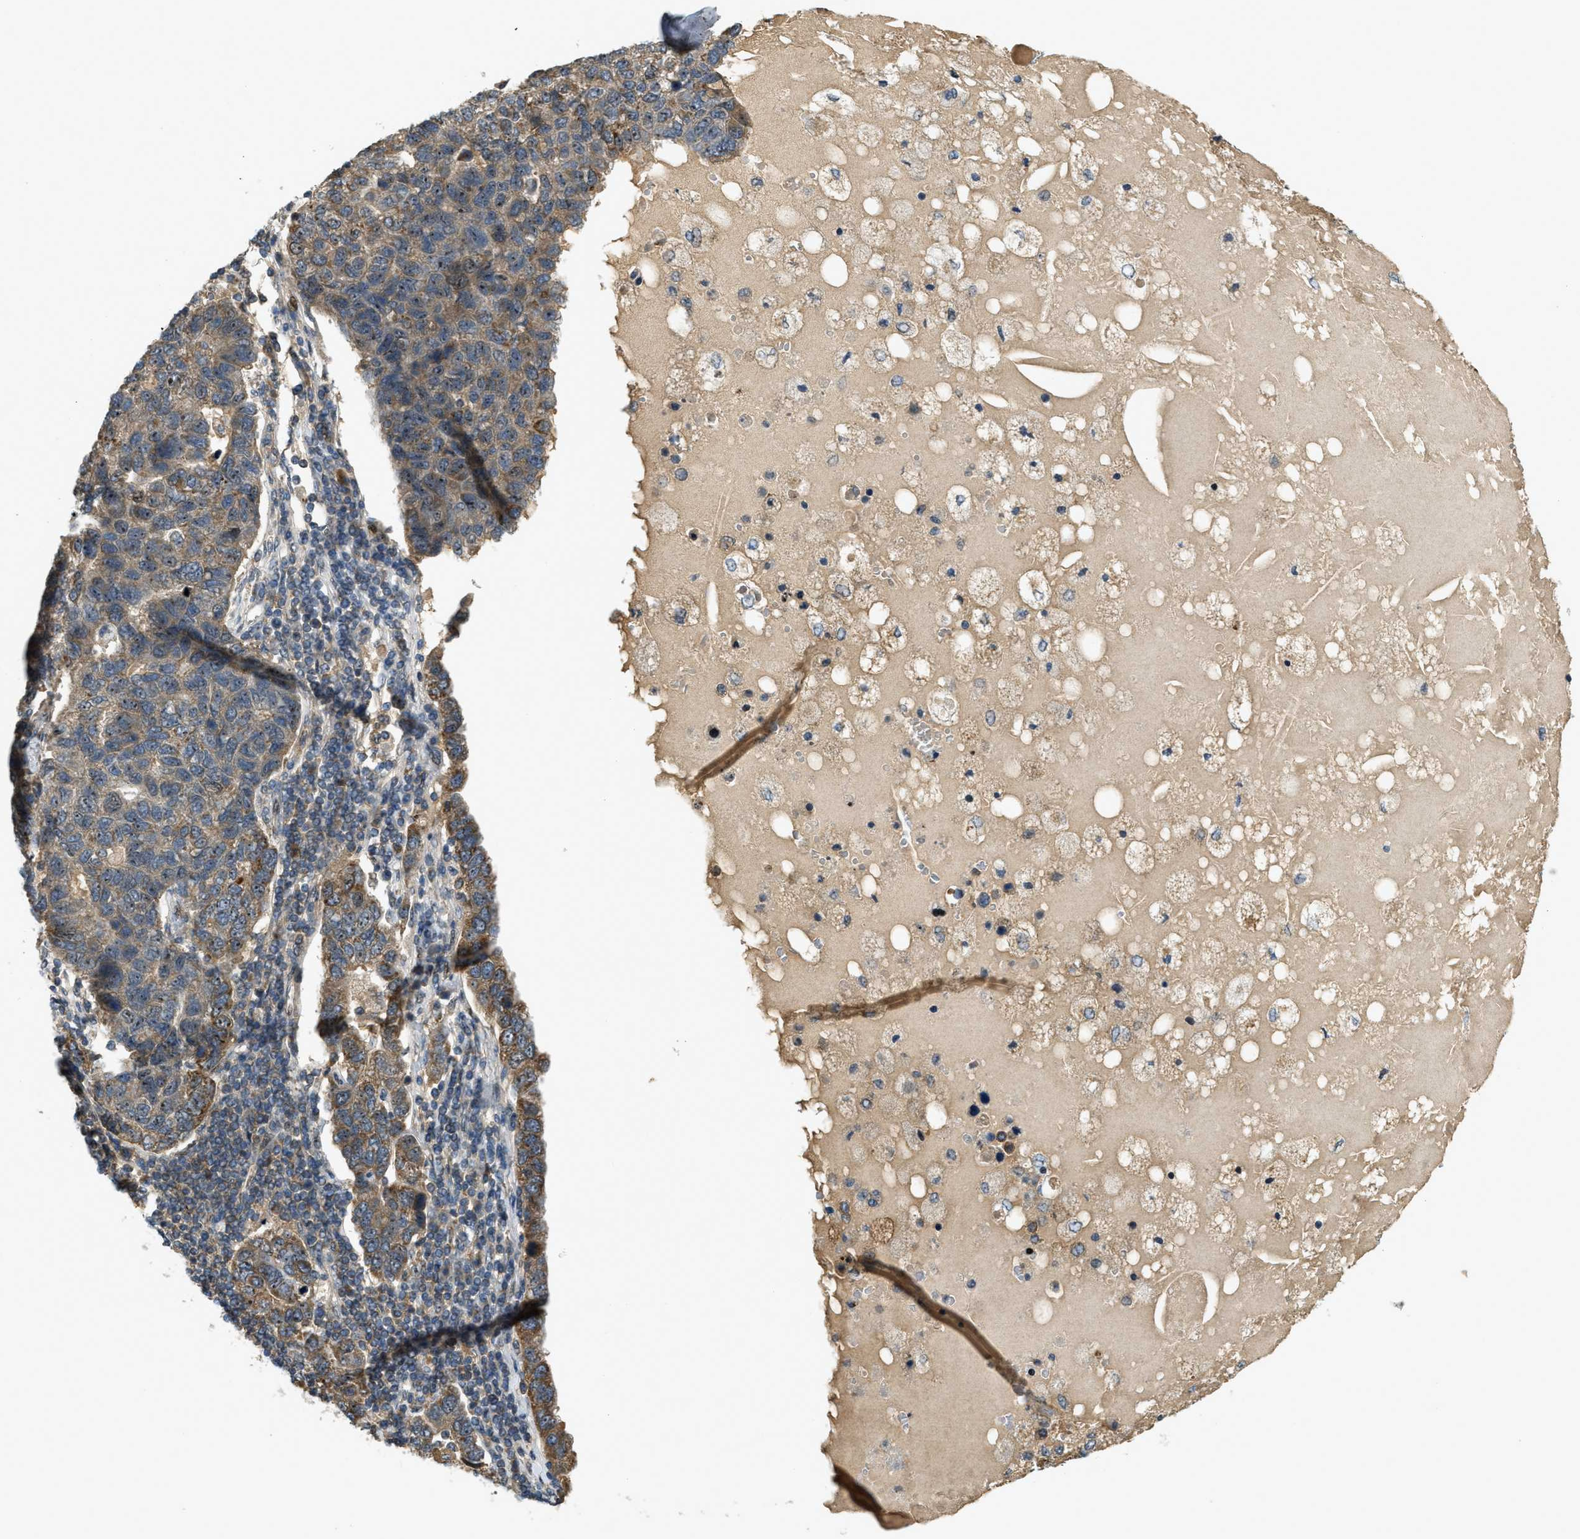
{"staining": {"intensity": "moderate", "quantity": "25%-75%", "location": "cytoplasmic/membranous,nuclear"}, "tissue": "pancreatic cancer", "cell_type": "Tumor cells", "image_type": "cancer", "snomed": [{"axis": "morphology", "description": "Adenocarcinoma, NOS"}, {"axis": "topography", "description": "Pancreas"}], "caption": "Protein expression analysis of pancreatic cancer shows moderate cytoplasmic/membranous and nuclear staining in approximately 25%-75% of tumor cells. Nuclei are stained in blue.", "gene": "TRAPPC14", "patient": {"sex": "female", "age": 61}}